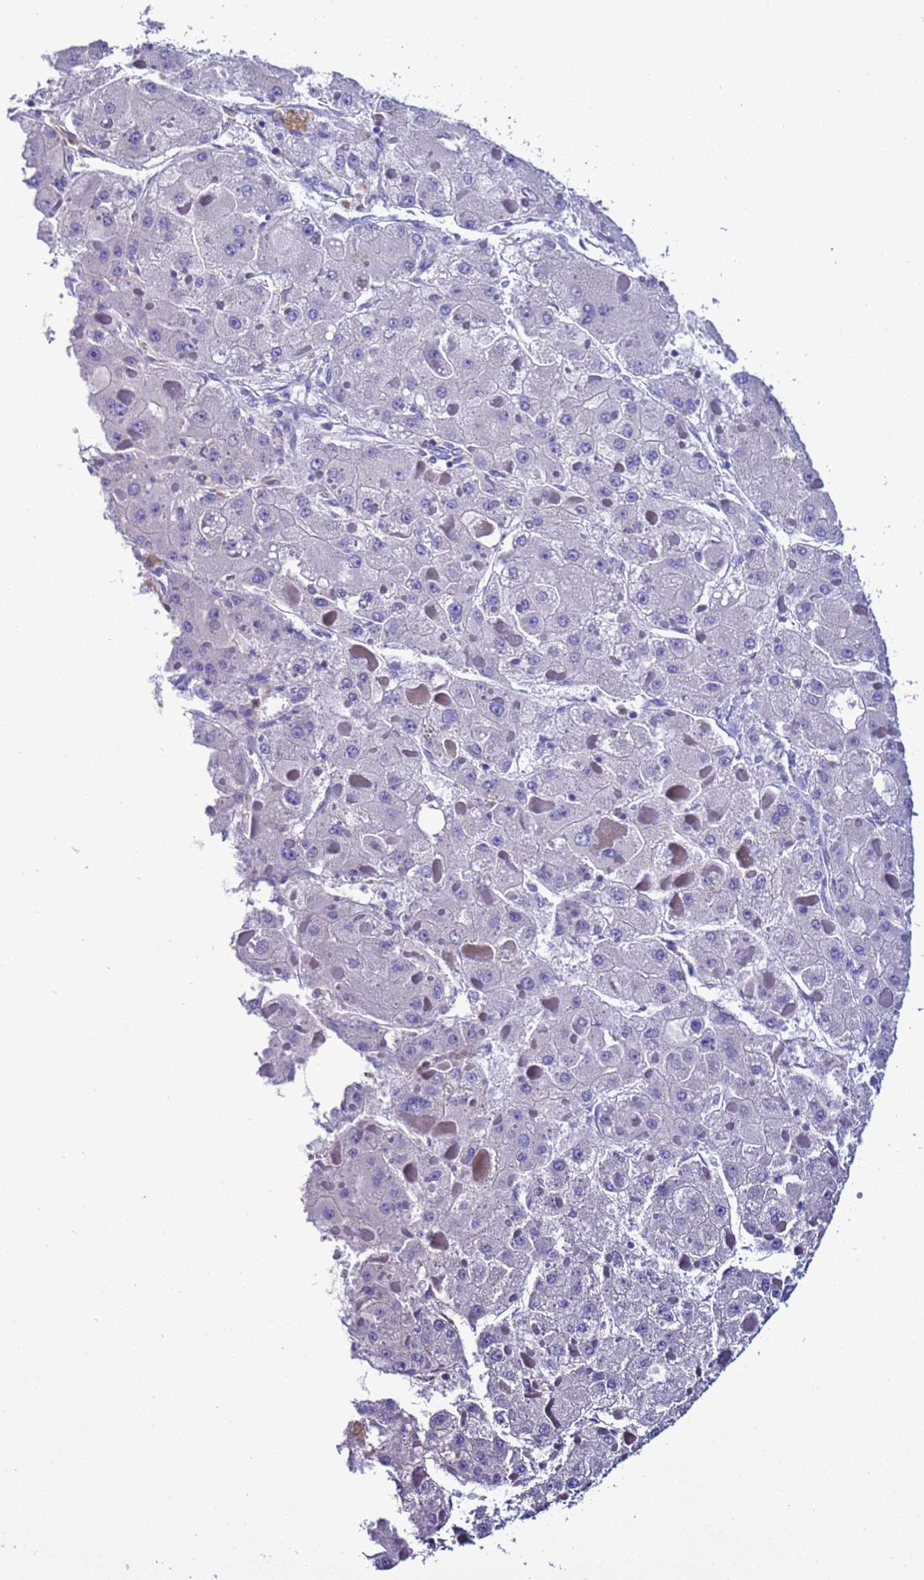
{"staining": {"intensity": "negative", "quantity": "none", "location": "none"}, "tissue": "liver cancer", "cell_type": "Tumor cells", "image_type": "cancer", "snomed": [{"axis": "morphology", "description": "Carcinoma, Hepatocellular, NOS"}, {"axis": "topography", "description": "Liver"}], "caption": "Protein analysis of liver hepatocellular carcinoma exhibits no significant staining in tumor cells.", "gene": "KICS2", "patient": {"sex": "female", "age": 73}}